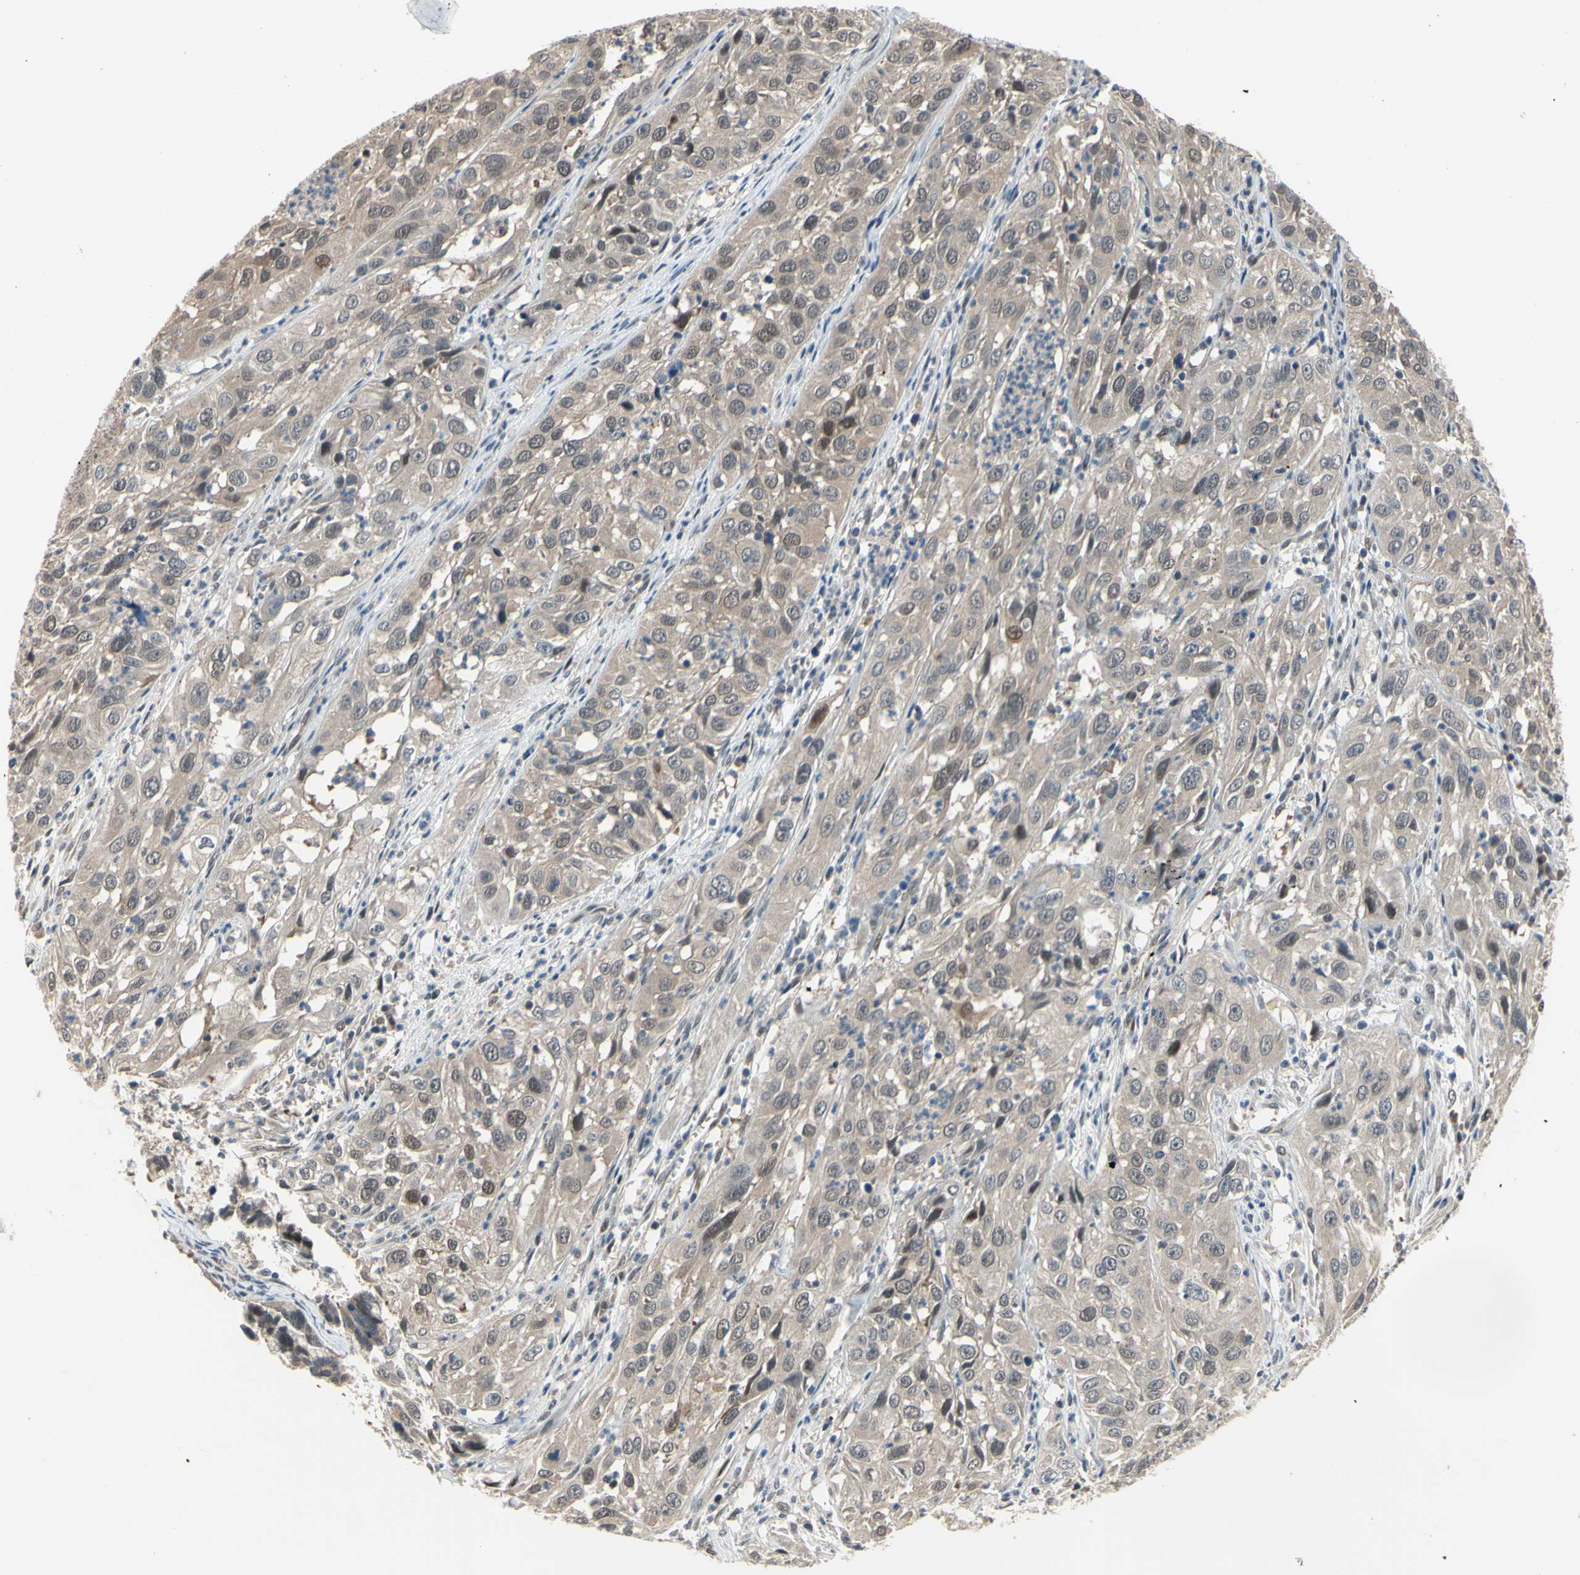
{"staining": {"intensity": "weak", "quantity": ">75%", "location": "cytoplasmic/membranous"}, "tissue": "cervical cancer", "cell_type": "Tumor cells", "image_type": "cancer", "snomed": [{"axis": "morphology", "description": "Squamous cell carcinoma, NOS"}, {"axis": "topography", "description": "Cervix"}], "caption": "Weak cytoplasmic/membranous staining is identified in about >75% of tumor cells in cervical cancer (squamous cell carcinoma).", "gene": "HSPA4", "patient": {"sex": "female", "age": 32}}